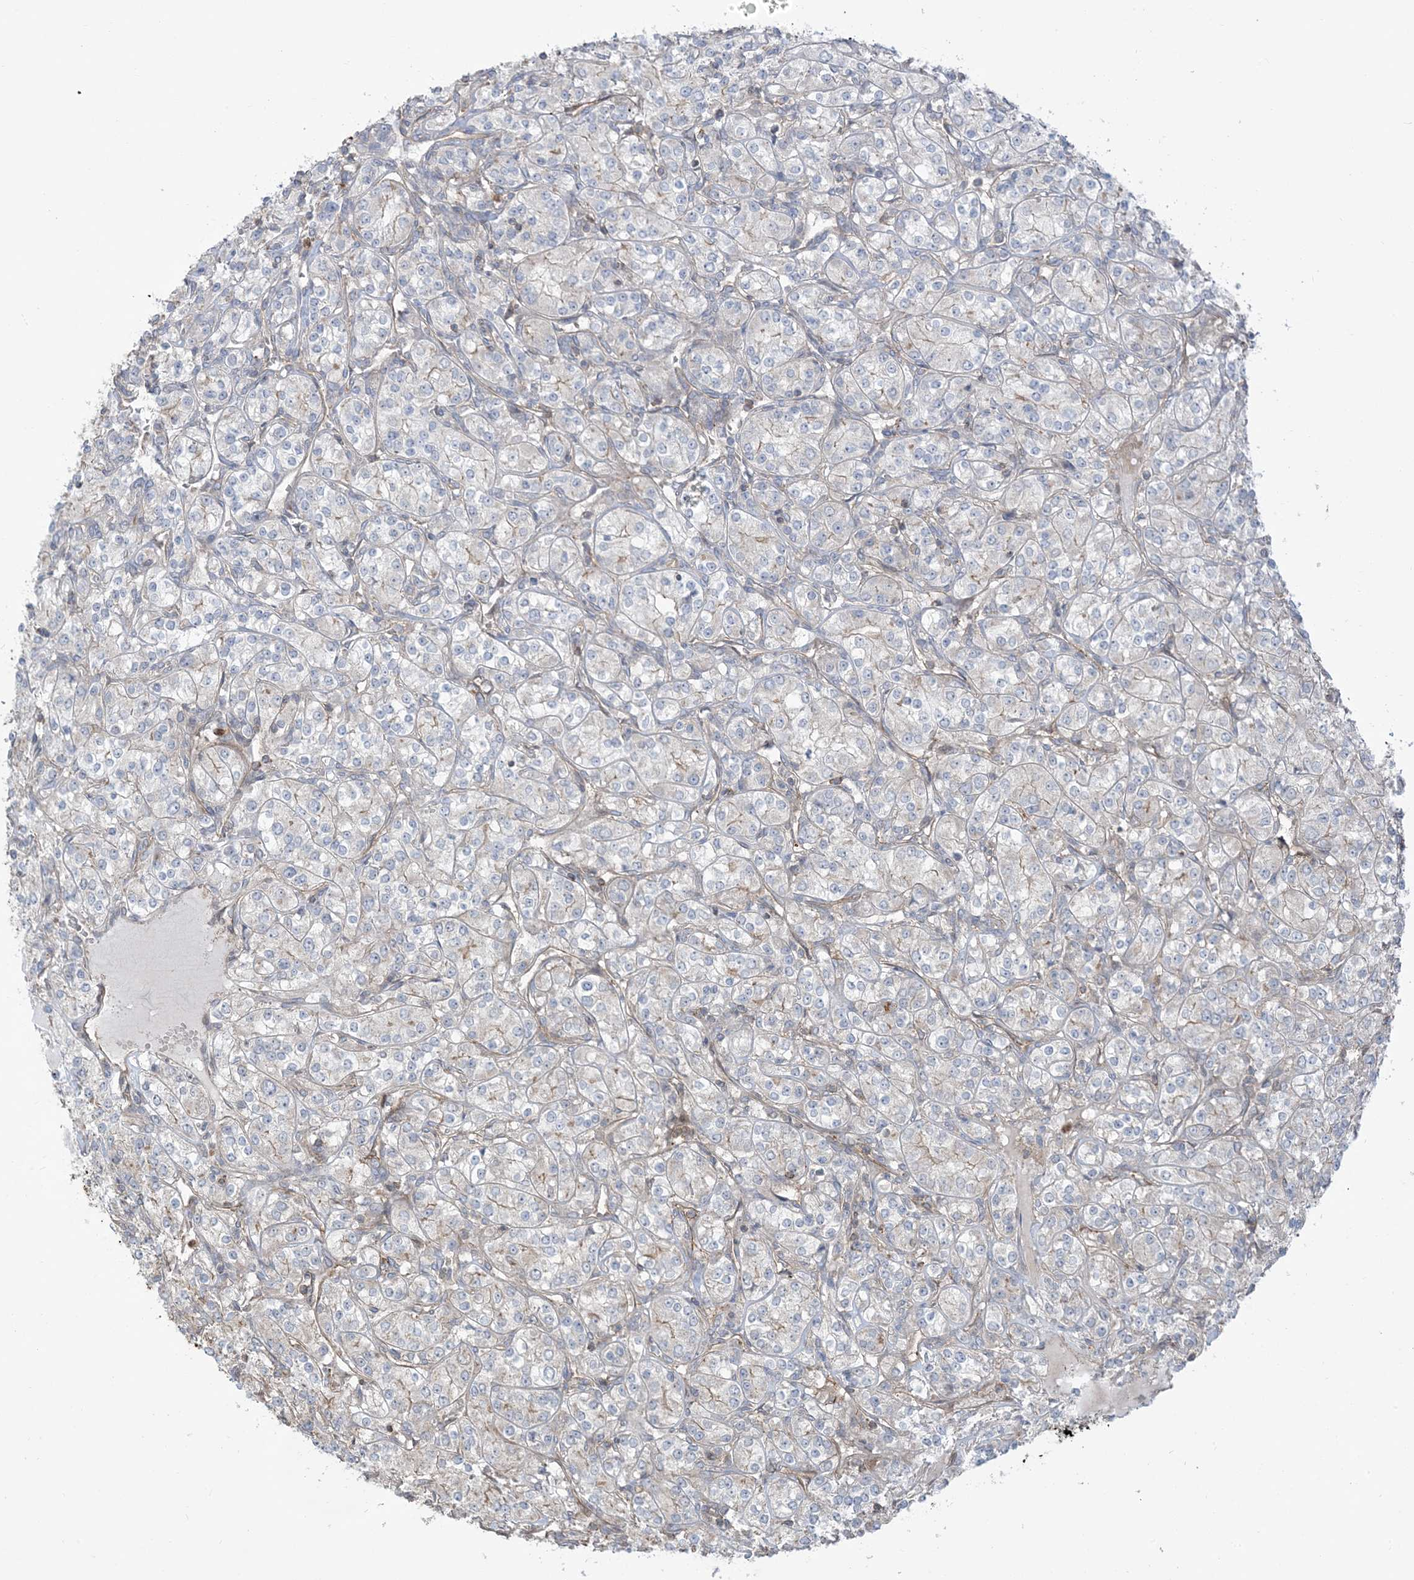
{"staining": {"intensity": "negative", "quantity": "none", "location": "none"}, "tissue": "renal cancer", "cell_type": "Tumor cells", "image_type": "cancer", "snomed": [{"axis": "morphology", "description": "Adenocarcinoma, NOS"}, {"axis": "topography", "description": "Kidney"}], "caption": "This image is of renal cancer stained with IHC to label a protein in brown with the nuclei are counter-stained blue. There is no staining in tumor cells.", "gene": "ICMT", "patient": {"sex": "male", "age": 77}}